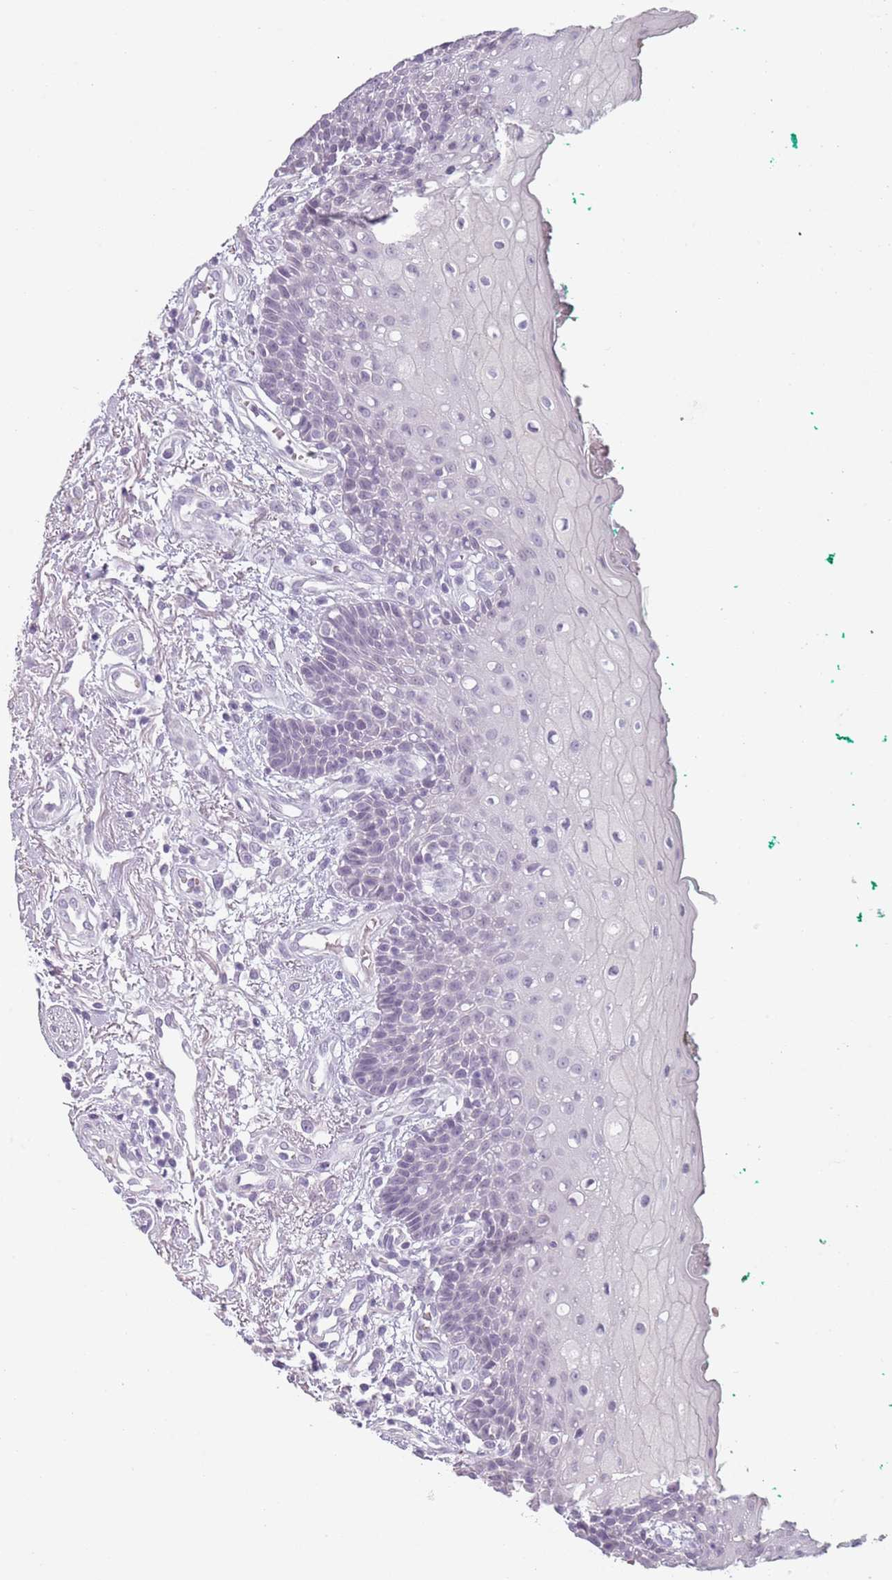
{"staining": {"intensity": "negative", "quantity": "none", "location": "none"}, "tissue": "oral mucosa", "cell_type": "Squamous epithelial cells", "image_type": "normal", "snomed": [{"axis": "morphology", "description": "Normal tissue, NOS"}, {"axis": "morphology", "description": "Squamous cell carcinoma, NOS"}, {"axis": "topography", "description": "Oral tissue"}, {"axis": "topography", "description": "Tounge, NOS"}, {"axis": "topography", "description": "Head-Neck"}], "caption": "This histopathology image is of benign oral mucosa stained with immunohistochemistry (IHC) to label a protein in brown with the nuclei are counter-stained blue. There is no staining in squamous epithelial cells.", "gene": "PIEZO1", "patient": {"sex": "male", "age": 79}}